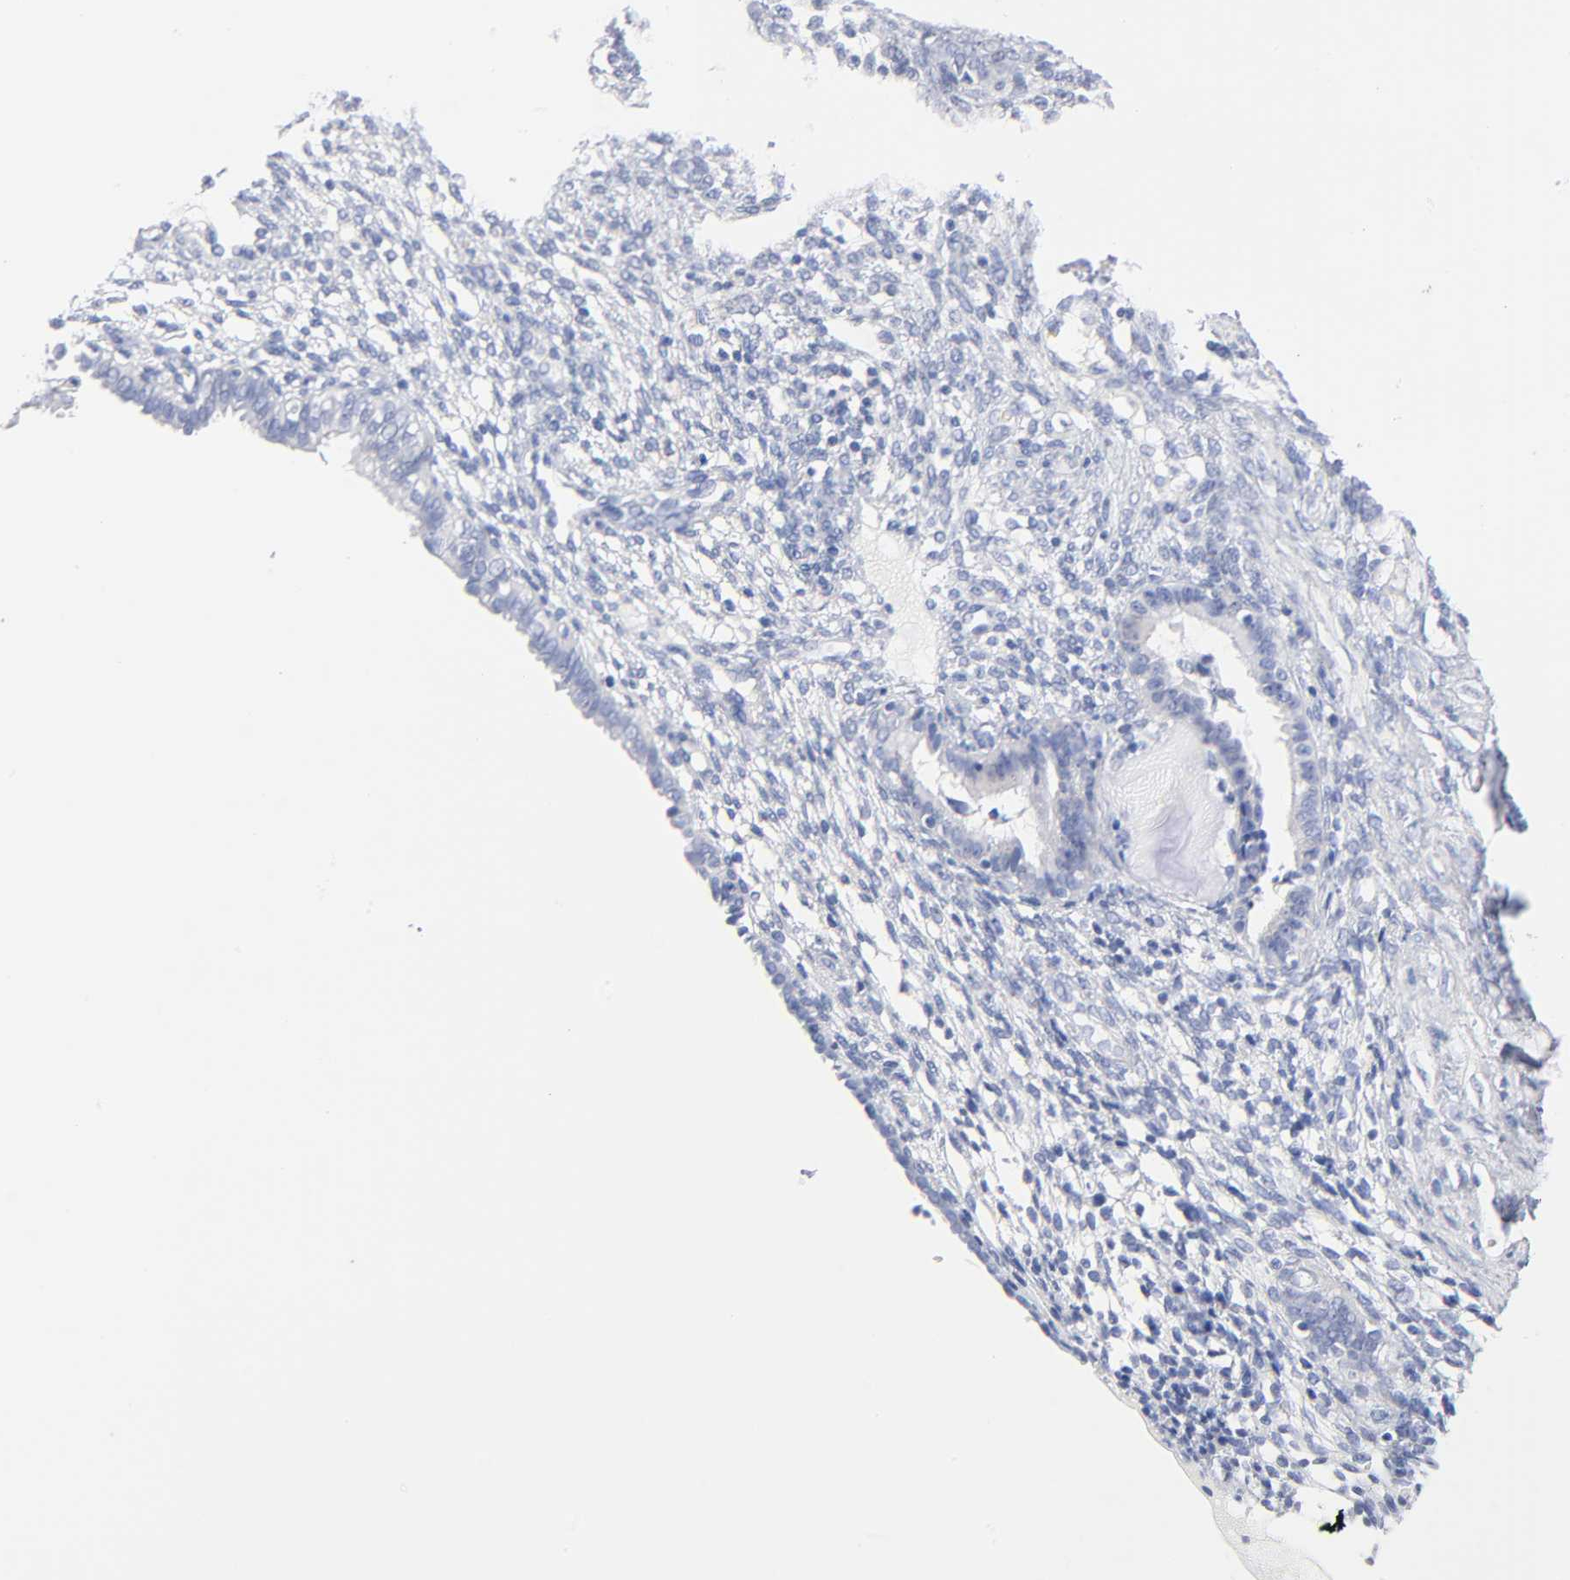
{"staining": {"intensity": "negative", "quantity": "none", "location": "none"}, "tissue": "endometrium", "cell_type": "Cells in endometrial stroma", "image_type": "normal", "snomed": [{"axis": "morphology", "description": "Normal tissue, NOS"}, {"axis": "topography", "description": "Endometrium"}], "caption": "This image is of normal endometrium stained with immunohistochemistry to label a protein in brown with the nuclei are counter-stained blue. There is no positivity in cells in endometrial stroma. (IHC, brightfield microscopy, high magnification).", "gene": "AGTR1", "patient": {"sex": "female", "age": 72}}